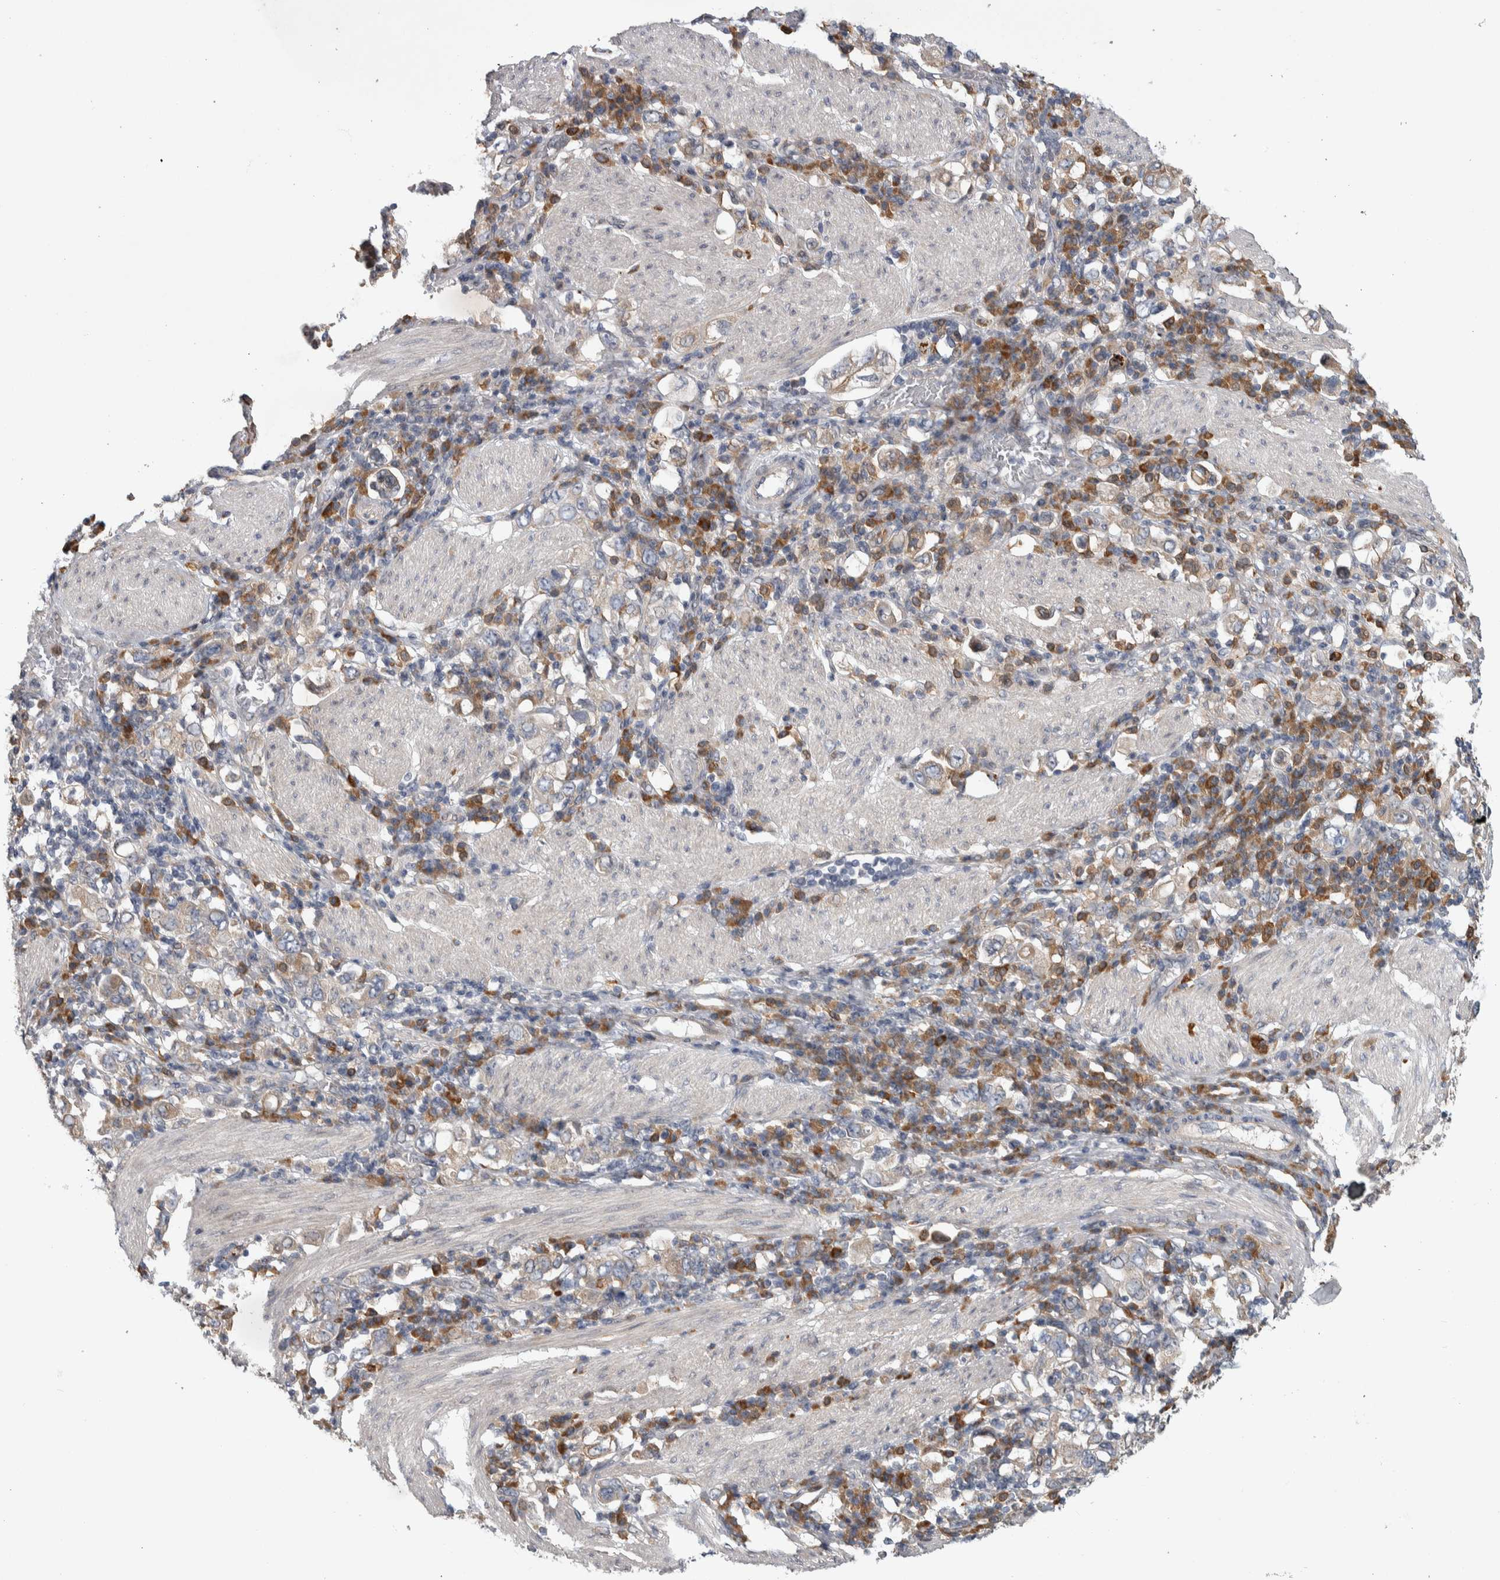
{"staining": {"intensity": "weak", "quantity": "25%-75%", "location": "cytoplasmic/membranous"}, "tissue": "stomach cancer", "cell_type": "Tumor cells", "image_type": "cancer", "snomed": [{"axis": "morphology", "description": "Adenocarcinoma, NOS"}, {"axis": "topography", "description": "Stomach, upper"}], "caption": "Human adenocarcinoma (stomach) stained for a protein (brown) displays weak cytoplasmic/membranous positive expression in approximately 25%-75% of tumor cells.", "gene": "IBTK", "patient": {"sex": "male", "age": 62}}